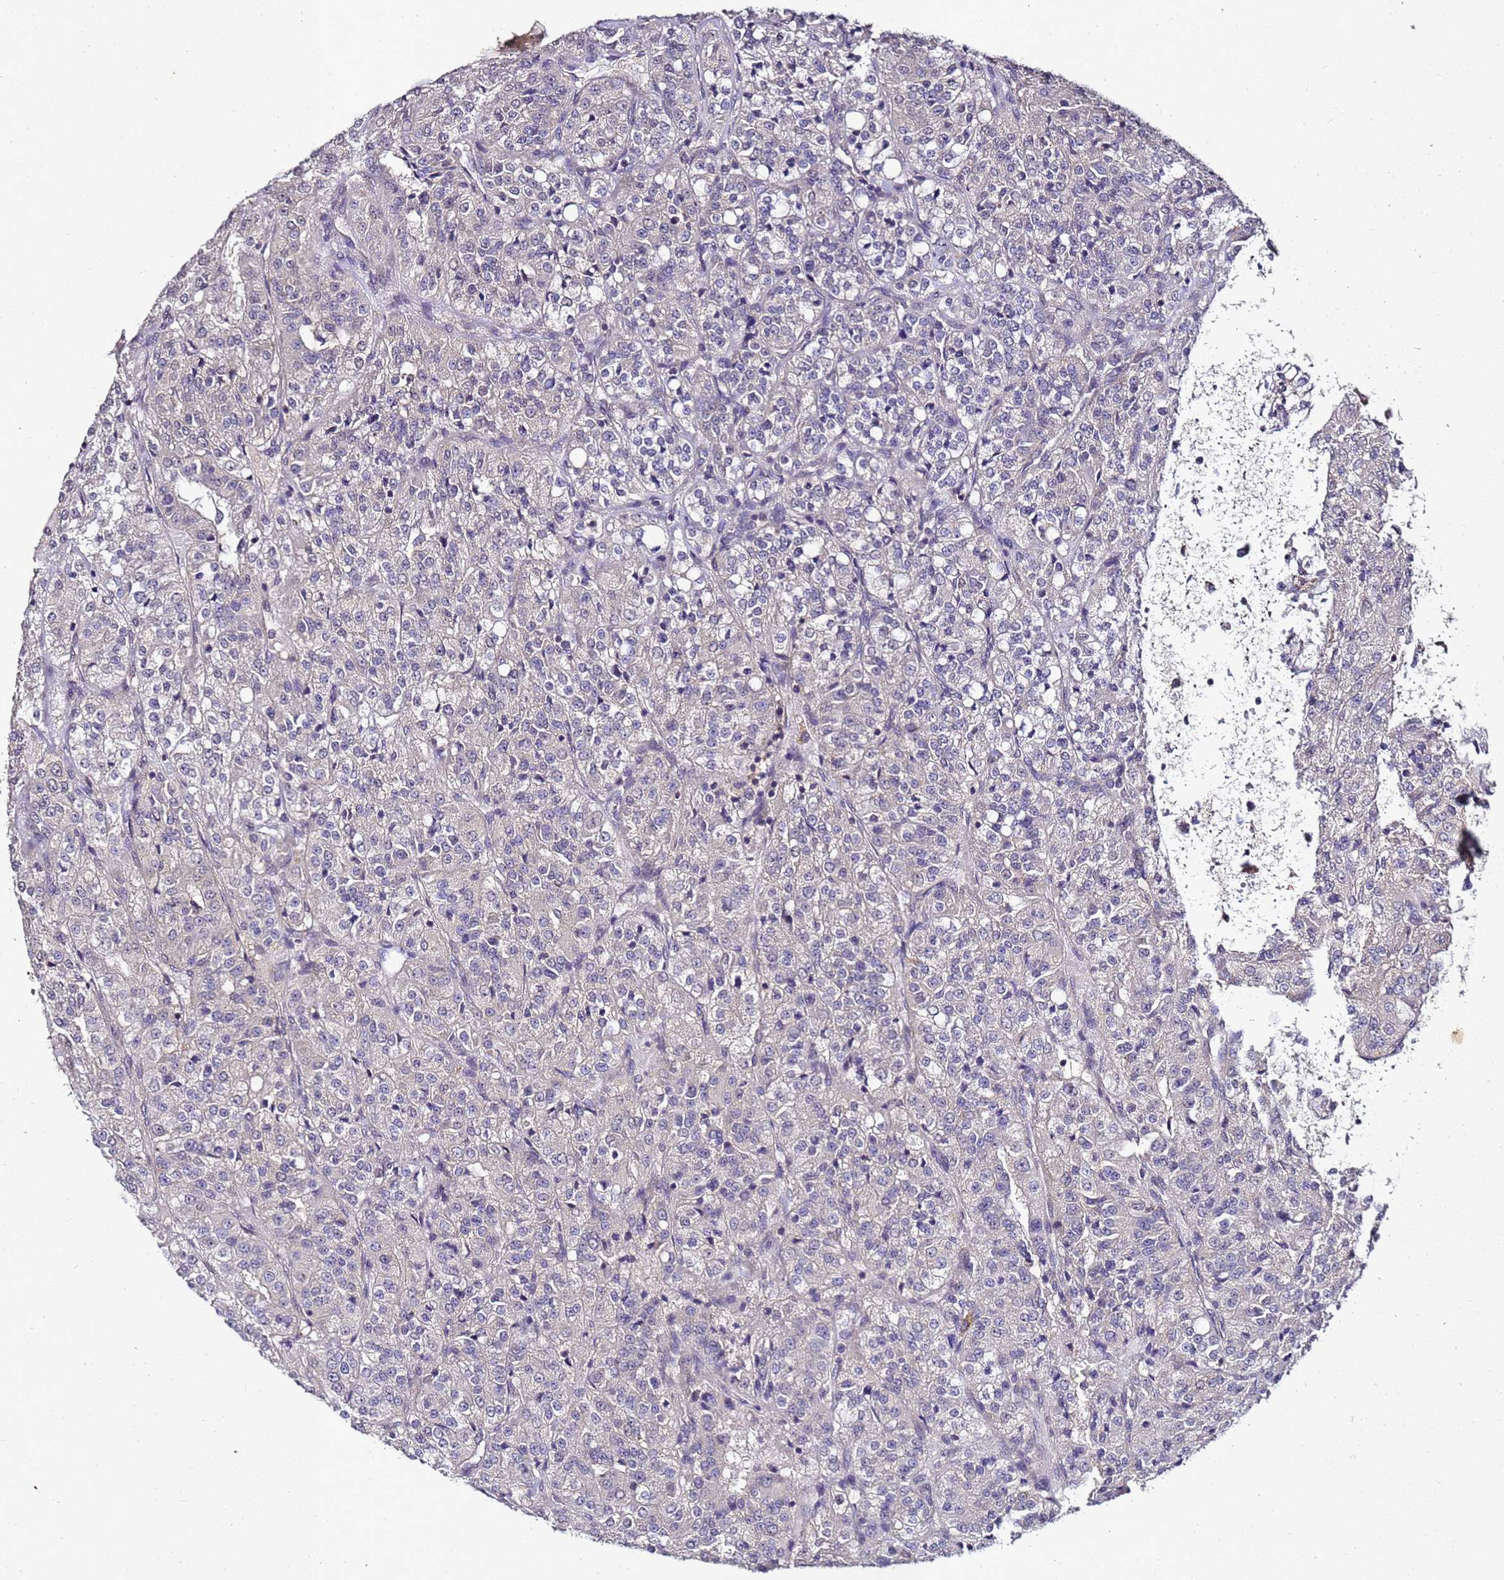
{"staining": {"intensity": "negative", "quantity": "none", "location": "none"}, "tissue": "renal cancer", "cell_type": "Tumor cells", "image_type": "cancer", "snomed": [{"axis": "morphology", "description": "Adenocarcinoma, NOS"}, {"axis": "topography", "description": "Kidney"}], "caption": "Immunohistochemistry (IHC) of adenocarcinoma (renal) shows no positivity in tumor cells.", "gene": "ANKRD17", "patient": {"sex": "female", "age": 63}}